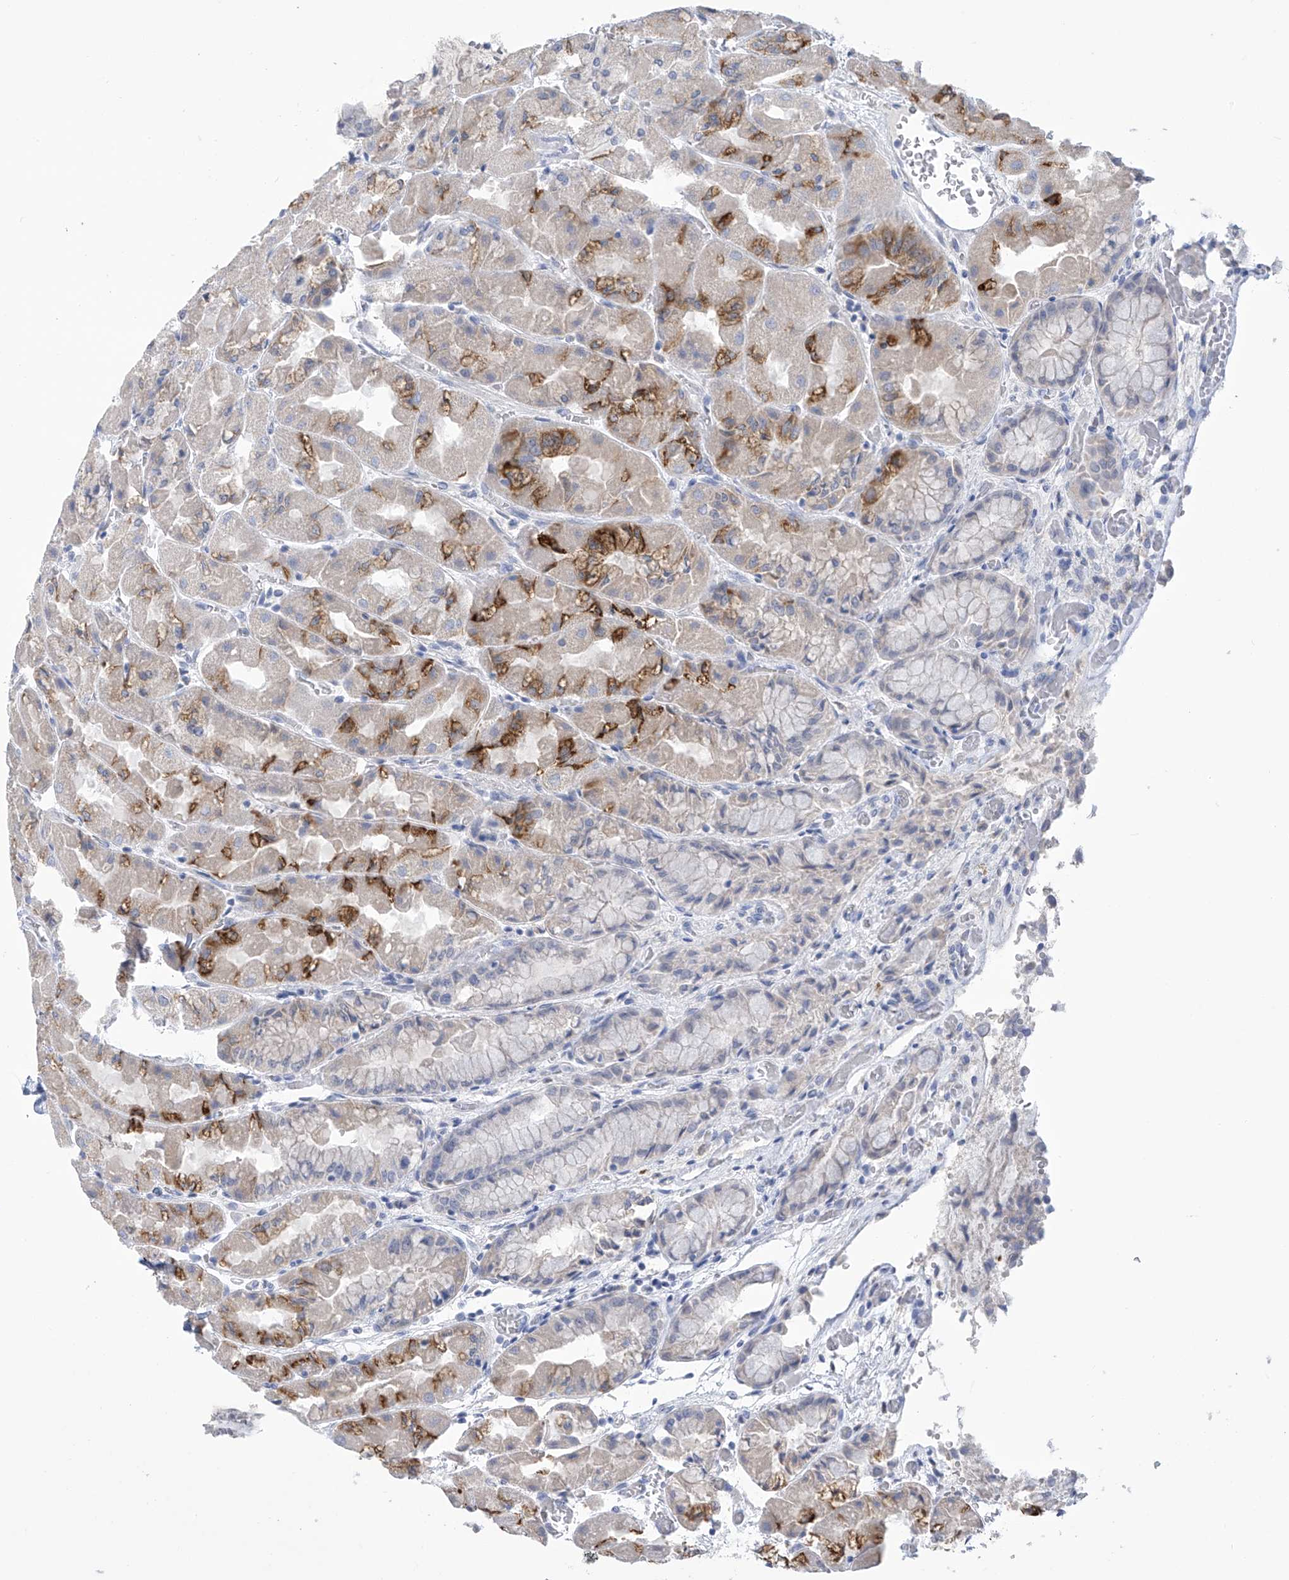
{"staining": {"intensity": "strong", "quantity": "25%-75%", "location": "cytoplasmic/membranous"}, "tissue": "stomach", "cell_type": "Glandular cells", "image_type": "normal", "snomed": [{"axis": "morphology", "description": "Normal tissue, NOS"}, {"axis": "topography", "description": "Stomach"}], "caption": "Immunohistochemistry (IHC) micrograph of benign stomach stained for a protein (brown), which exhibits high levels of strong cytoplasmic/membranous expression in about 25%-75% of glandular cells.", "gene": "IBA57", "patient": {"sex": "female", "age": 61}}